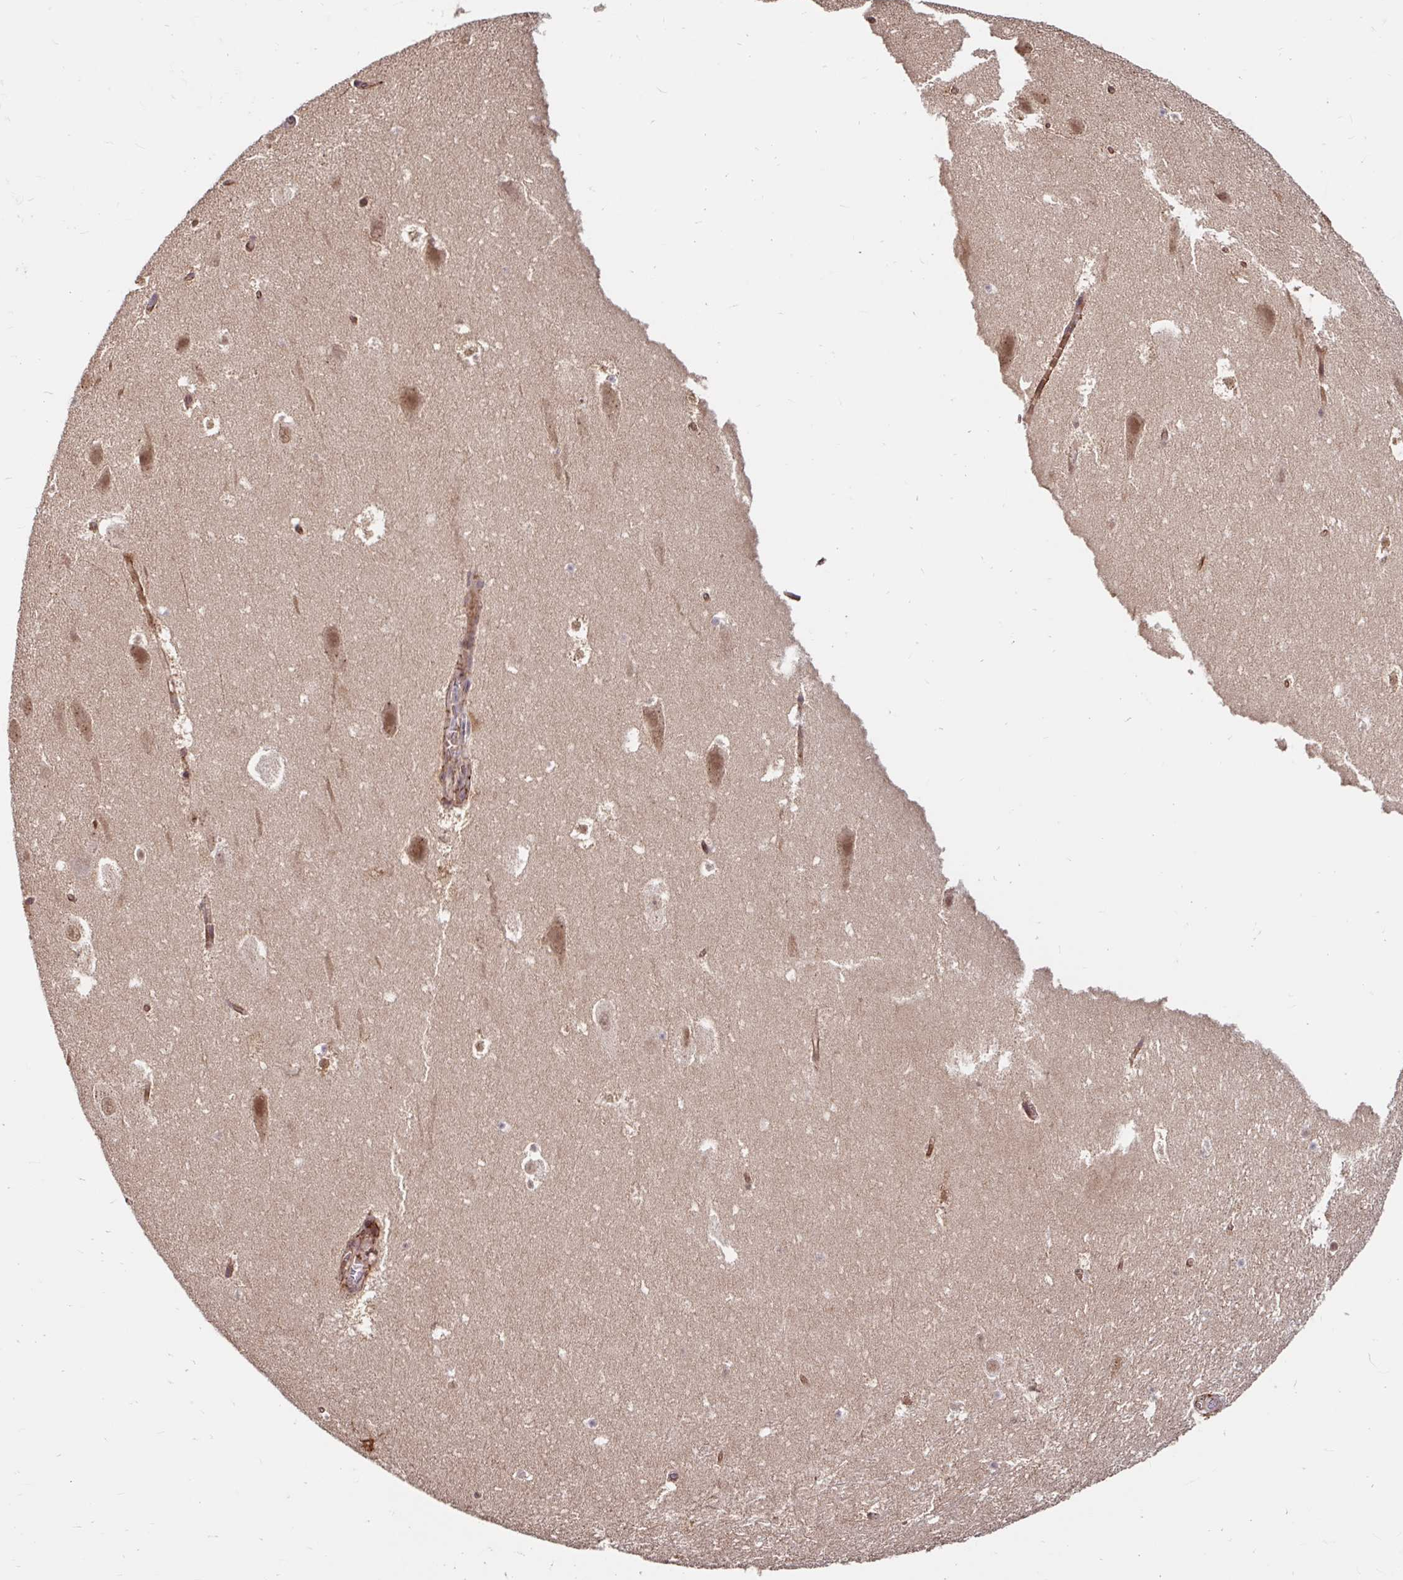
{"staining": {"intensity": "negative", "quantity": "none", "location": "none"}, "tissue": "hippocampus", "cell_type": "Glial cells", "image_type": "normal", "snomed": [{"axis": "morphology", "description": "Normal tissue, NOS"}, {"axis": "topography", "description": "Hippocampus"}], "caption": "Glial cells show no significant protein expression in benign hippocampus.", "gene": "STYXL1", "patient": {"sex": "female", "age": 42}}